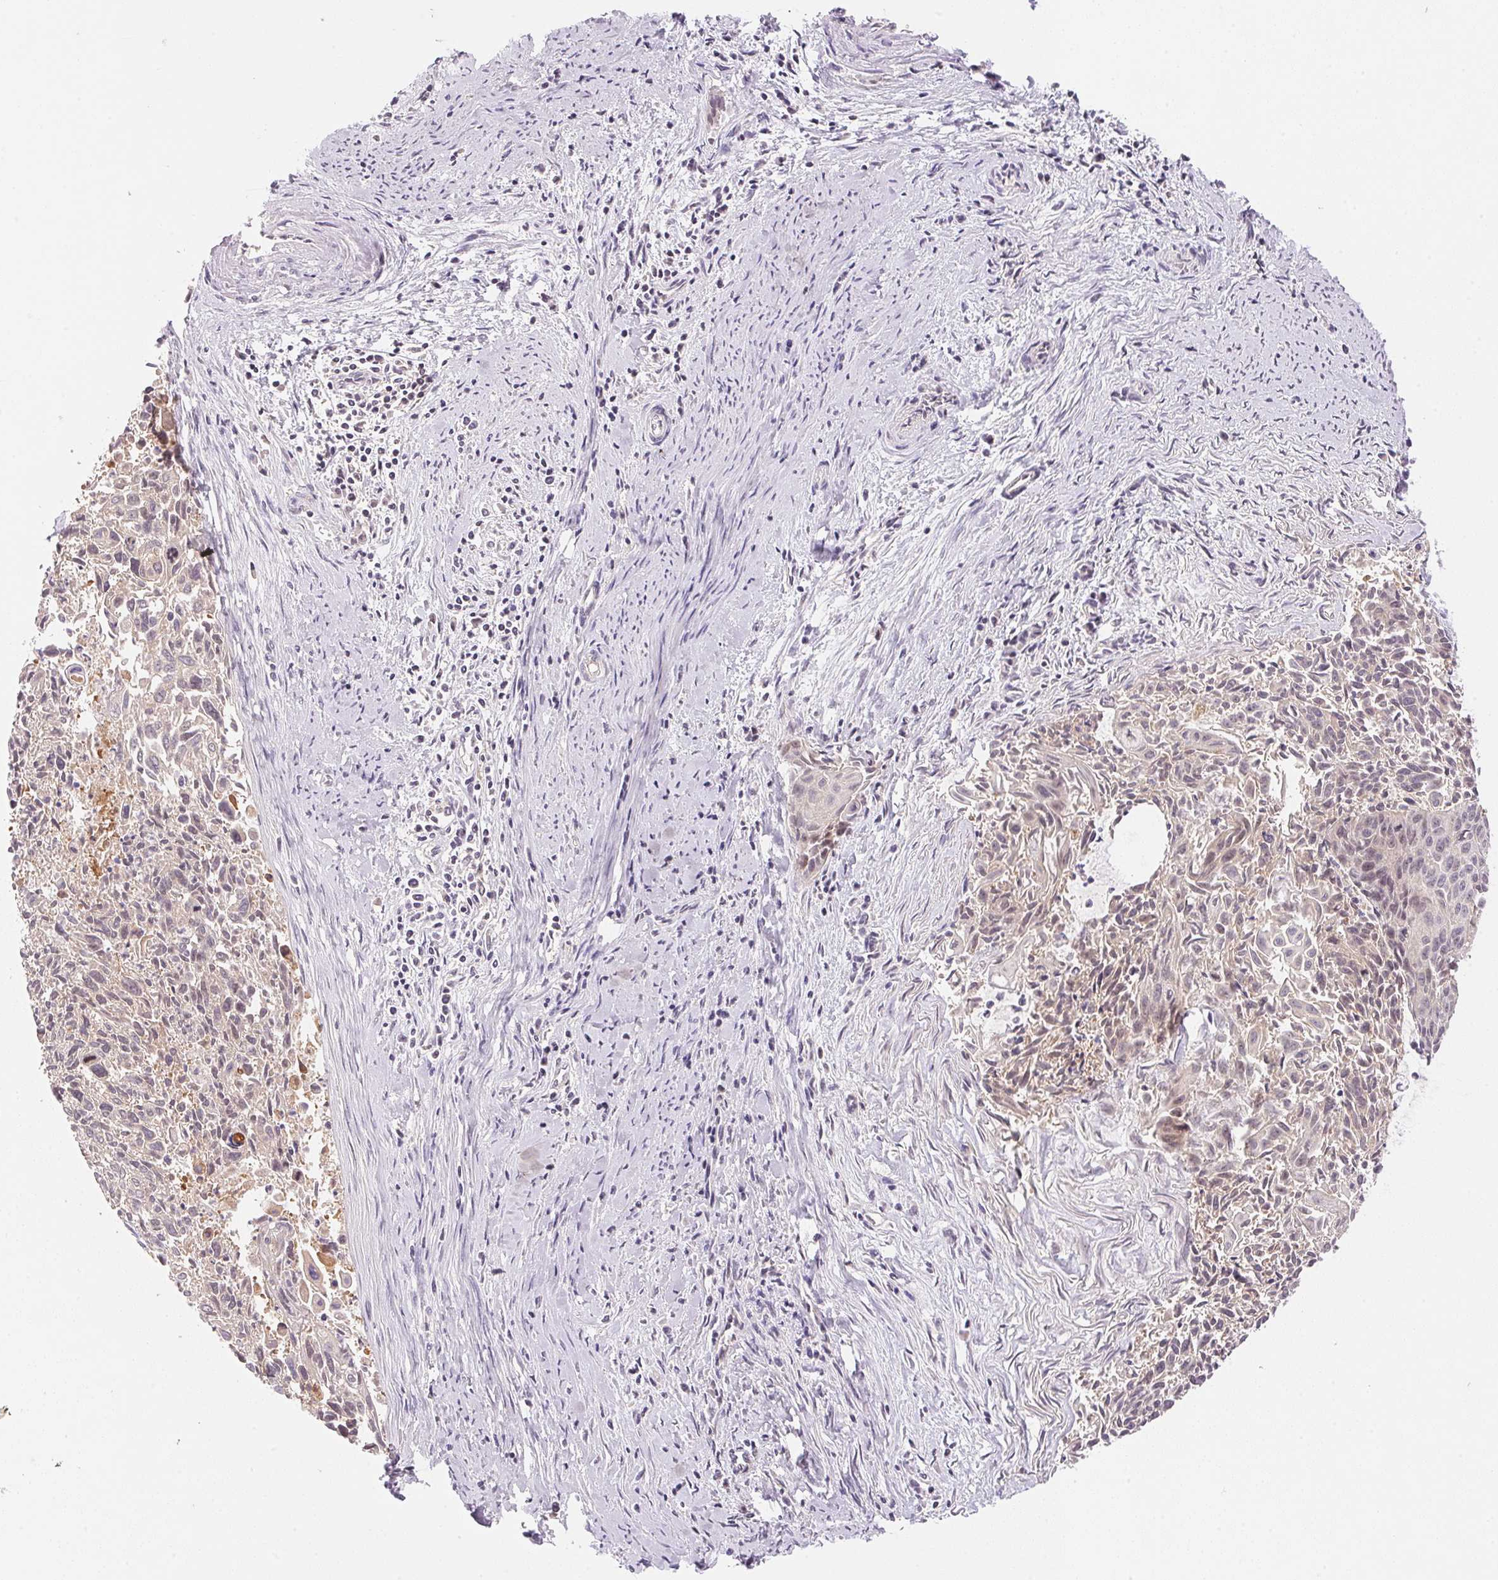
{"staining": {"intensity": "weak", "quantity": "25%-75%", "location": "cytoplasmic/membranous"}, "tissue": "cervical cancer", "cell_type": "Tumor cells", "image_type": "cancer", "snomed": [{"axis": "morphology", "description": "Squamous cell carcinoma, NOS"}, {"axis": "topography", "description": "Cervix"}], "caption": "IHC micrograph of human cervical cancer (squamous cell carcinoma) stained for a protein (brown), which reveals low levels of weak cytoplasmic/membranous expression in about 25%-75% of tumor cells.", "gene": "BNIP5", "patient": {"sex": "female", "age": 55}}